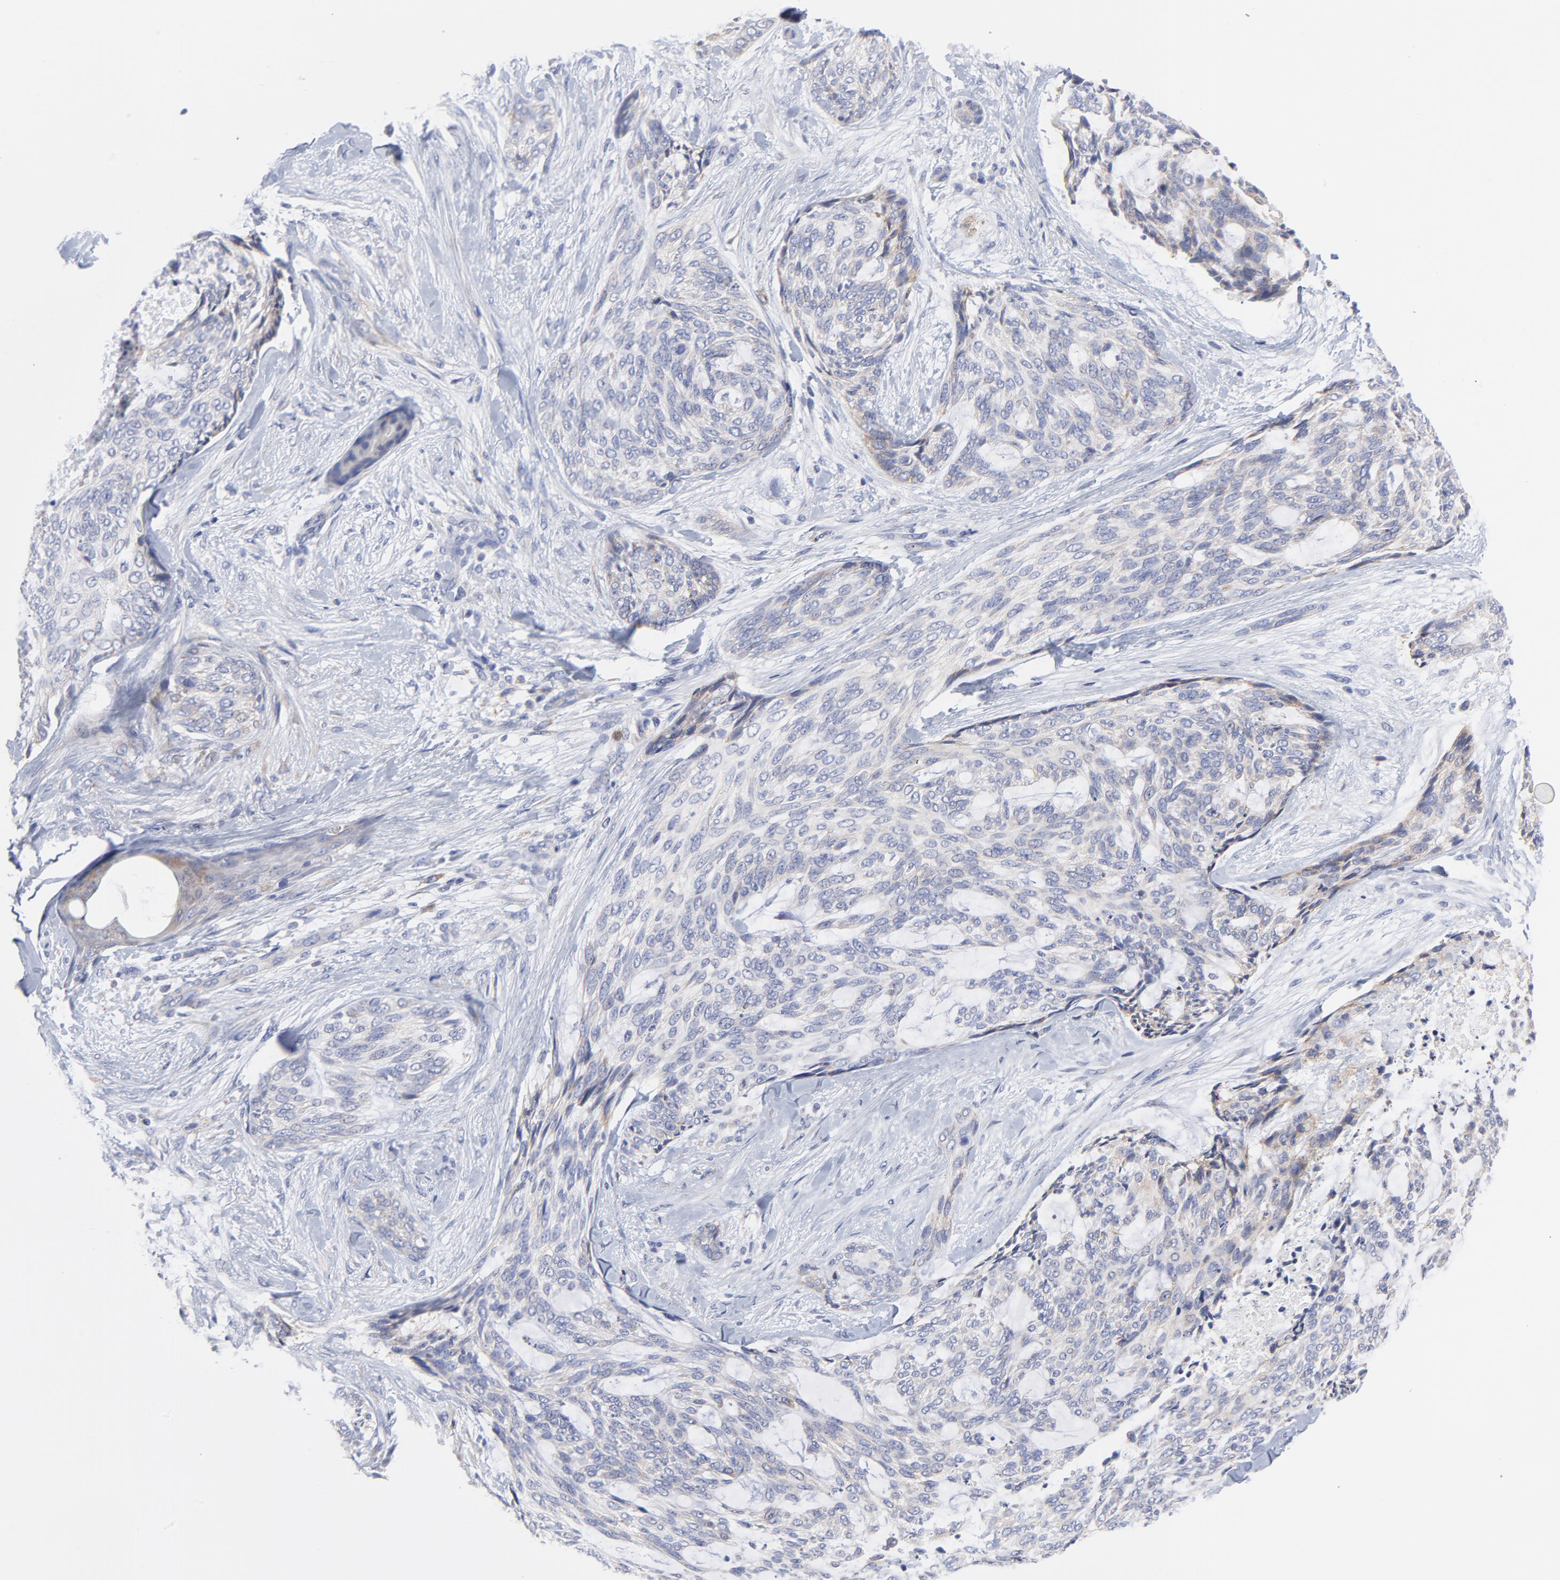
{"staining": {"intensity": "weak", "quantity": "<25%", "location": "cytoplasmic/membranous"}, "tissue": "skin cancer", "cell_type": "Tumor cells", "image_type": "cancer", "snomed": [{"axis": "morphology", "description": "Normal tissue, NOS"}, {"axis": "morphology", "description": "Basal cell carcinoma"}, {"axis": "topography", "description": "Skin"}], "caption": "Human skin cancer (basal cell carcinoma) stained for a protein using immunohistochemistry demonstrates no expression in tumor cells.", "gene": "MOSPD2", "patient": {"sex": "female", "age": 71}}